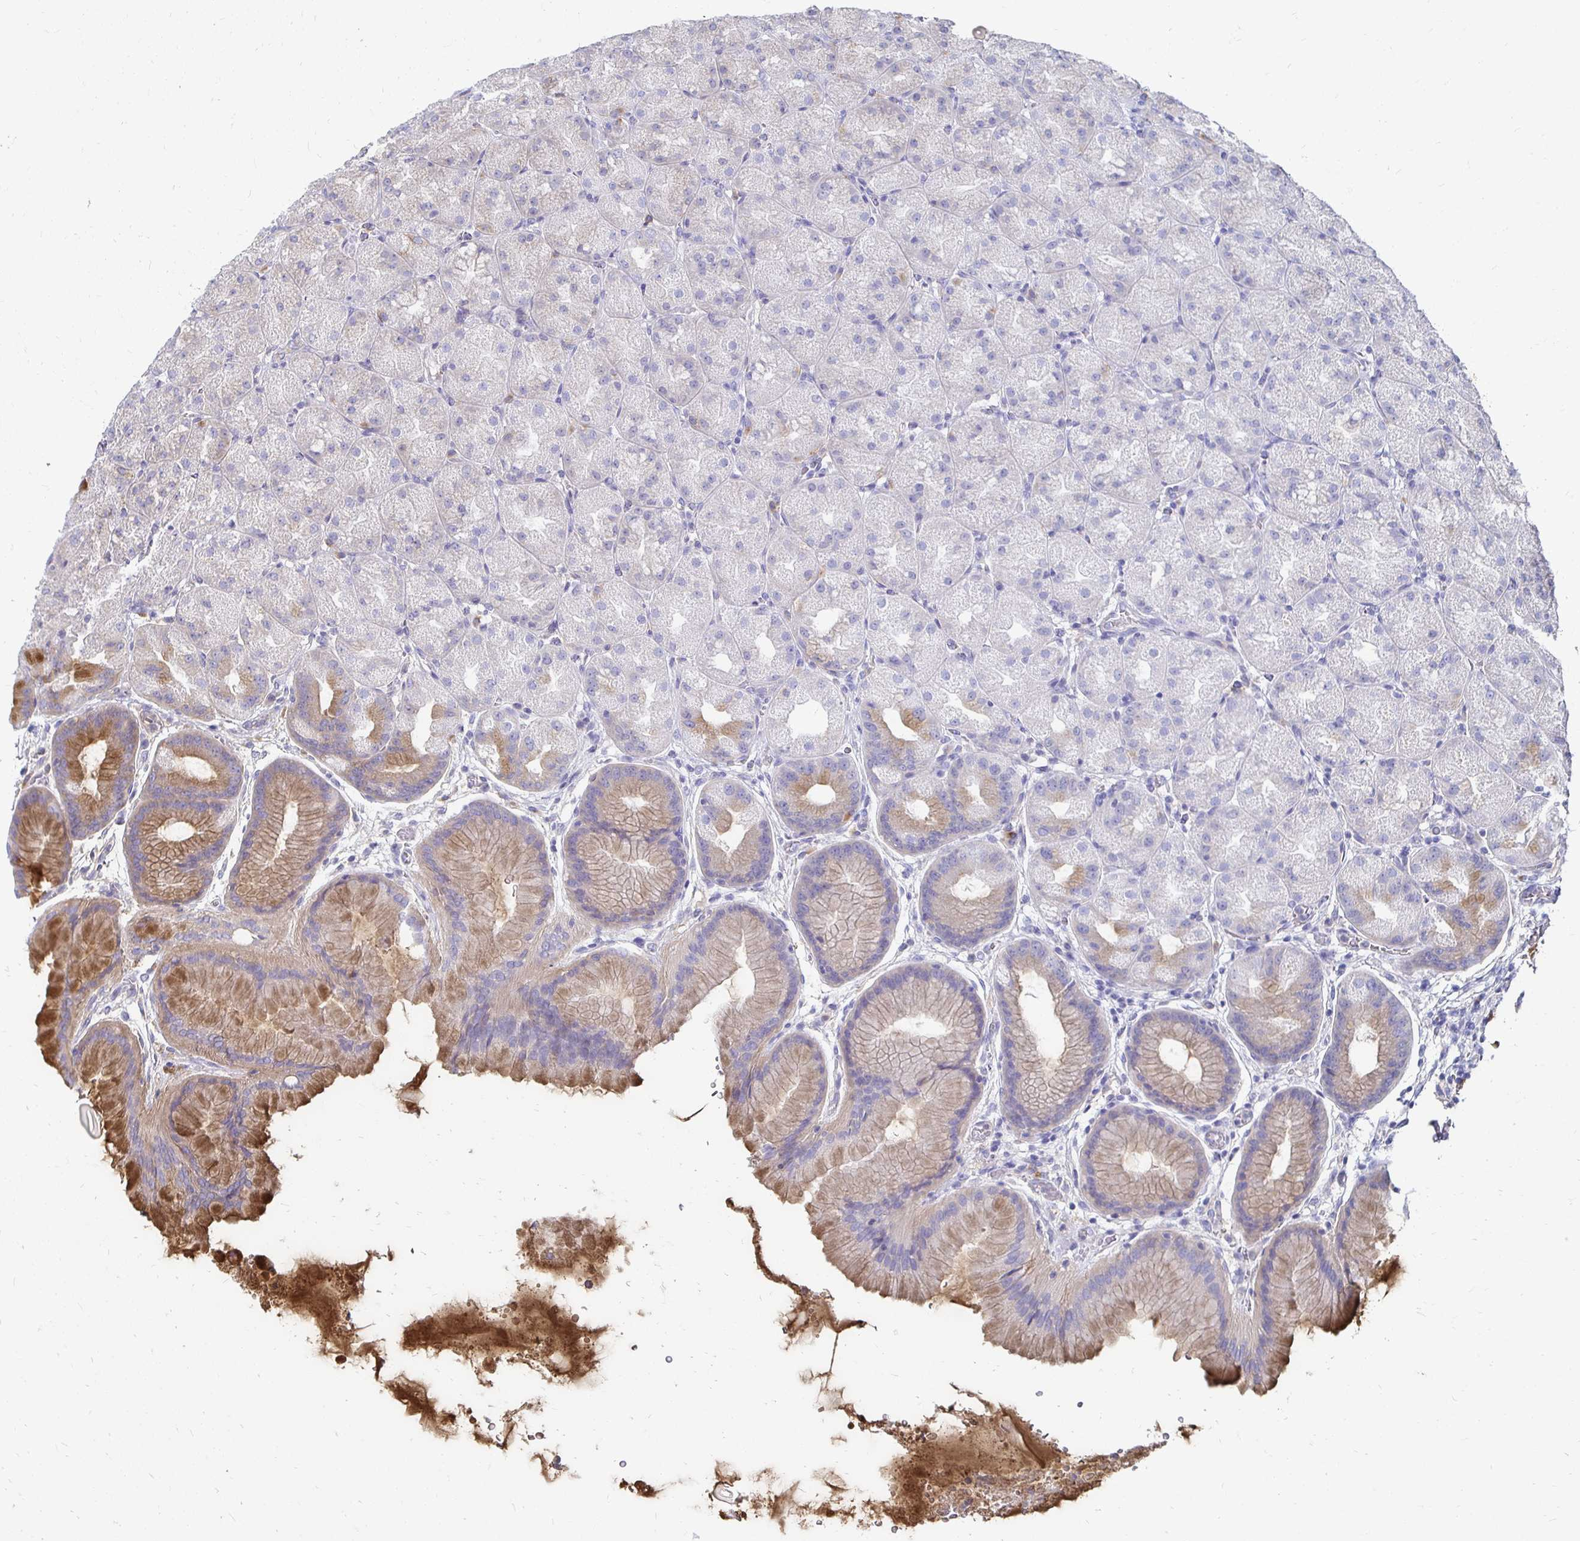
{"staining": {"intensity": "moderate", "quantity": "<25%", "location": "cytoplasmic/membranous"}, "tissue": "stomach", "cell_type": "Glandular cells", "image_type": "normal", "snomed": [{"axis": "morphology", "description": "Normal tissue, NOS"}, {"axis": "topography", "description": "Stomach, upper"}, {"axis": "topography", "description": "Stomach"}], "caption": "Stomach was stained to show a protein in brown. There is low levels of moderate cytoplasmic/membranous positivity in approximately <25% of glandular cells. (DAB (3,3'-diaminobenzidine) = brown stain, brightfield microscopy at high magnification).", "gene": "NCSTN", "patient": {"sex": "male", "age": 48}}